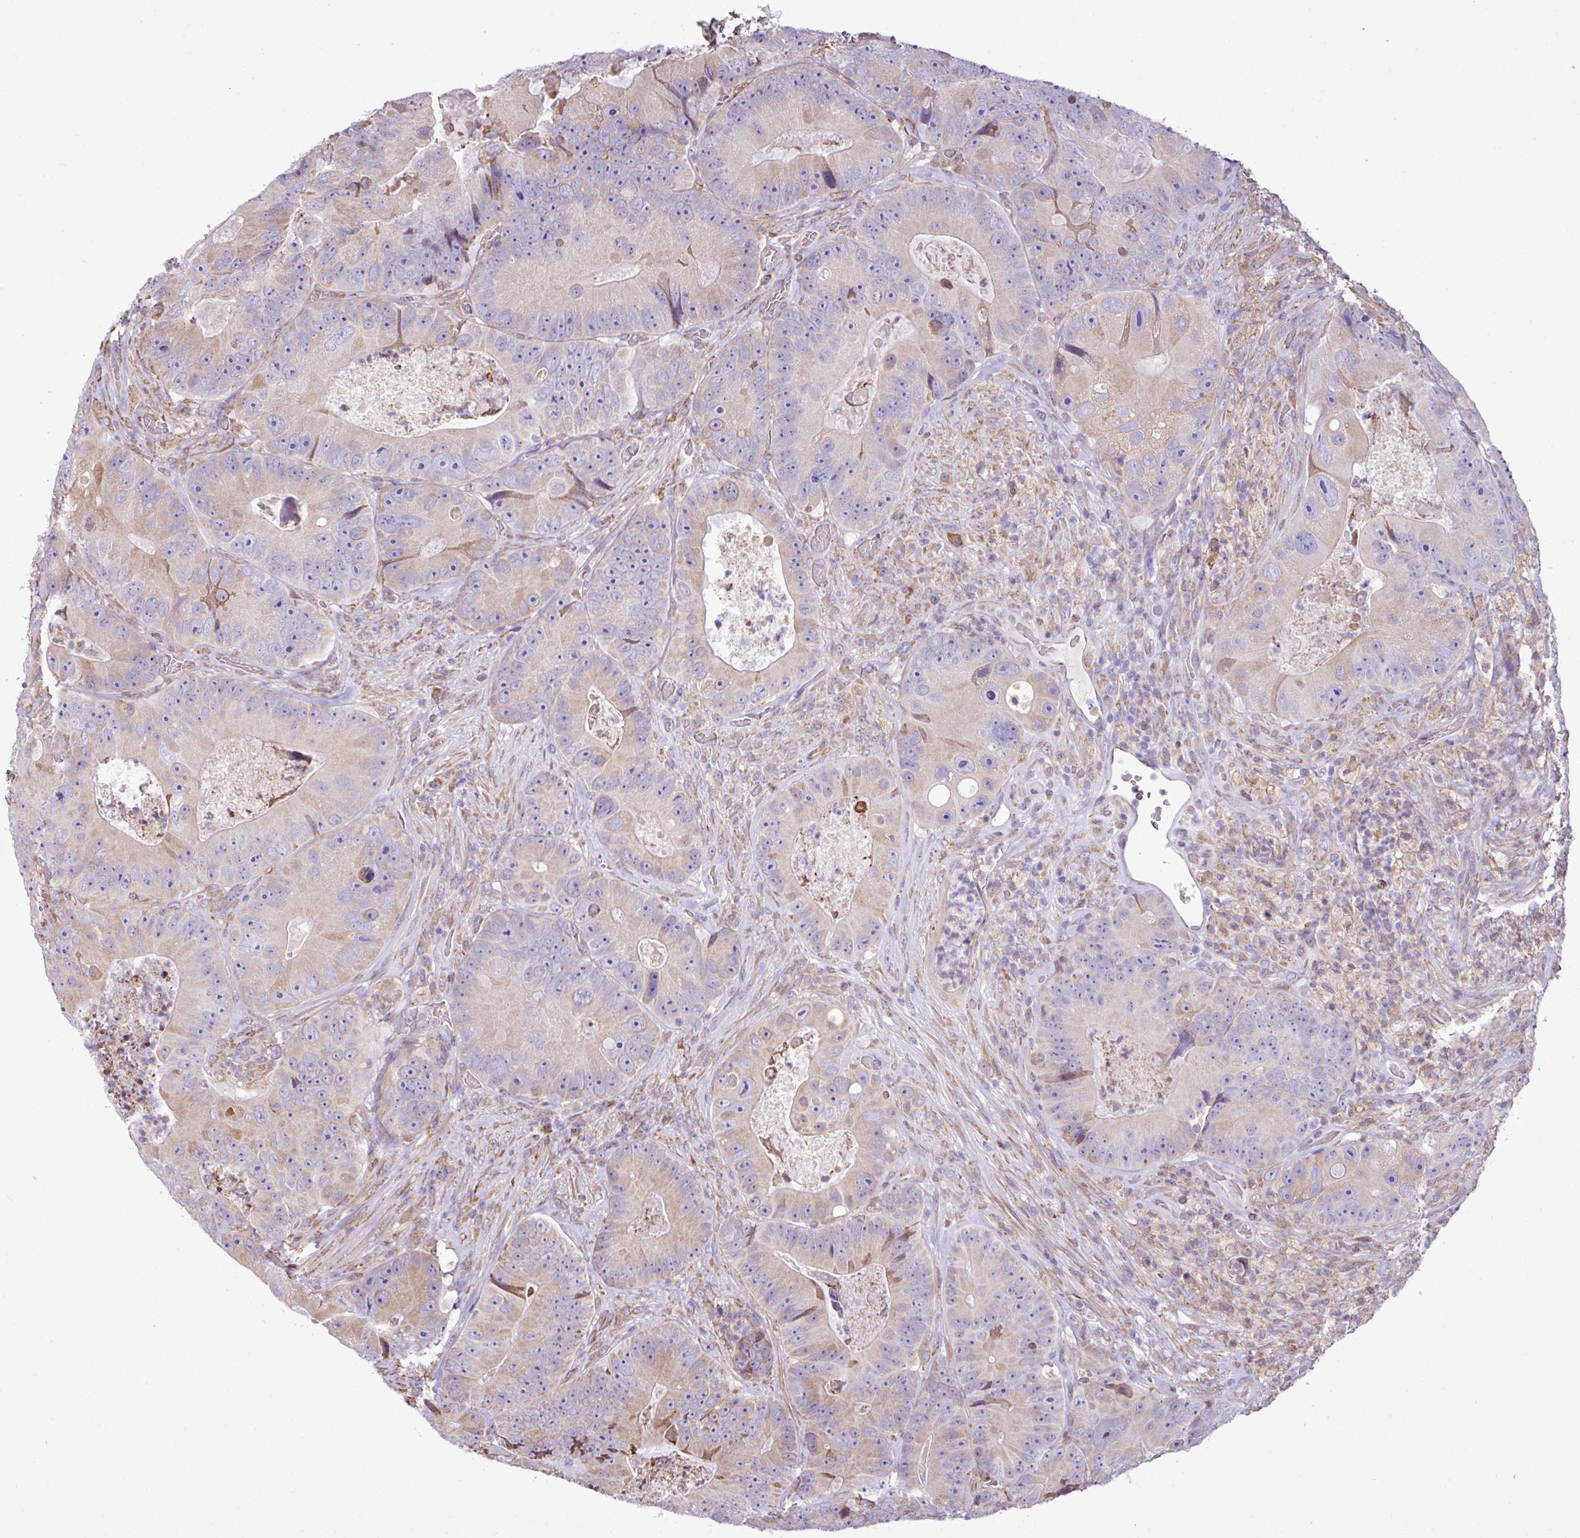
{"staining": {"intensity": "weak", "quantity": "25%-75%", "location": "cytoplasmic/membranous"}, "tissue": "colorectal cancer", "cell_type": "Tumor cells", "image_type": "cancer", "snomed": [{"axis": "morphology", "description": "Adenocarcinoma, NOS"}, {"axis": "topography", "description": "Colon"}], "caption": "Weak cytoplasmic/membranous expression for a protein is appreciated in about 25%-75% of tumor cells of colorectal adenocarcinoma using immunohistochemistry.", "gene": "ZSCAN5A", "patient": {"sex": "female", "age": 86}}